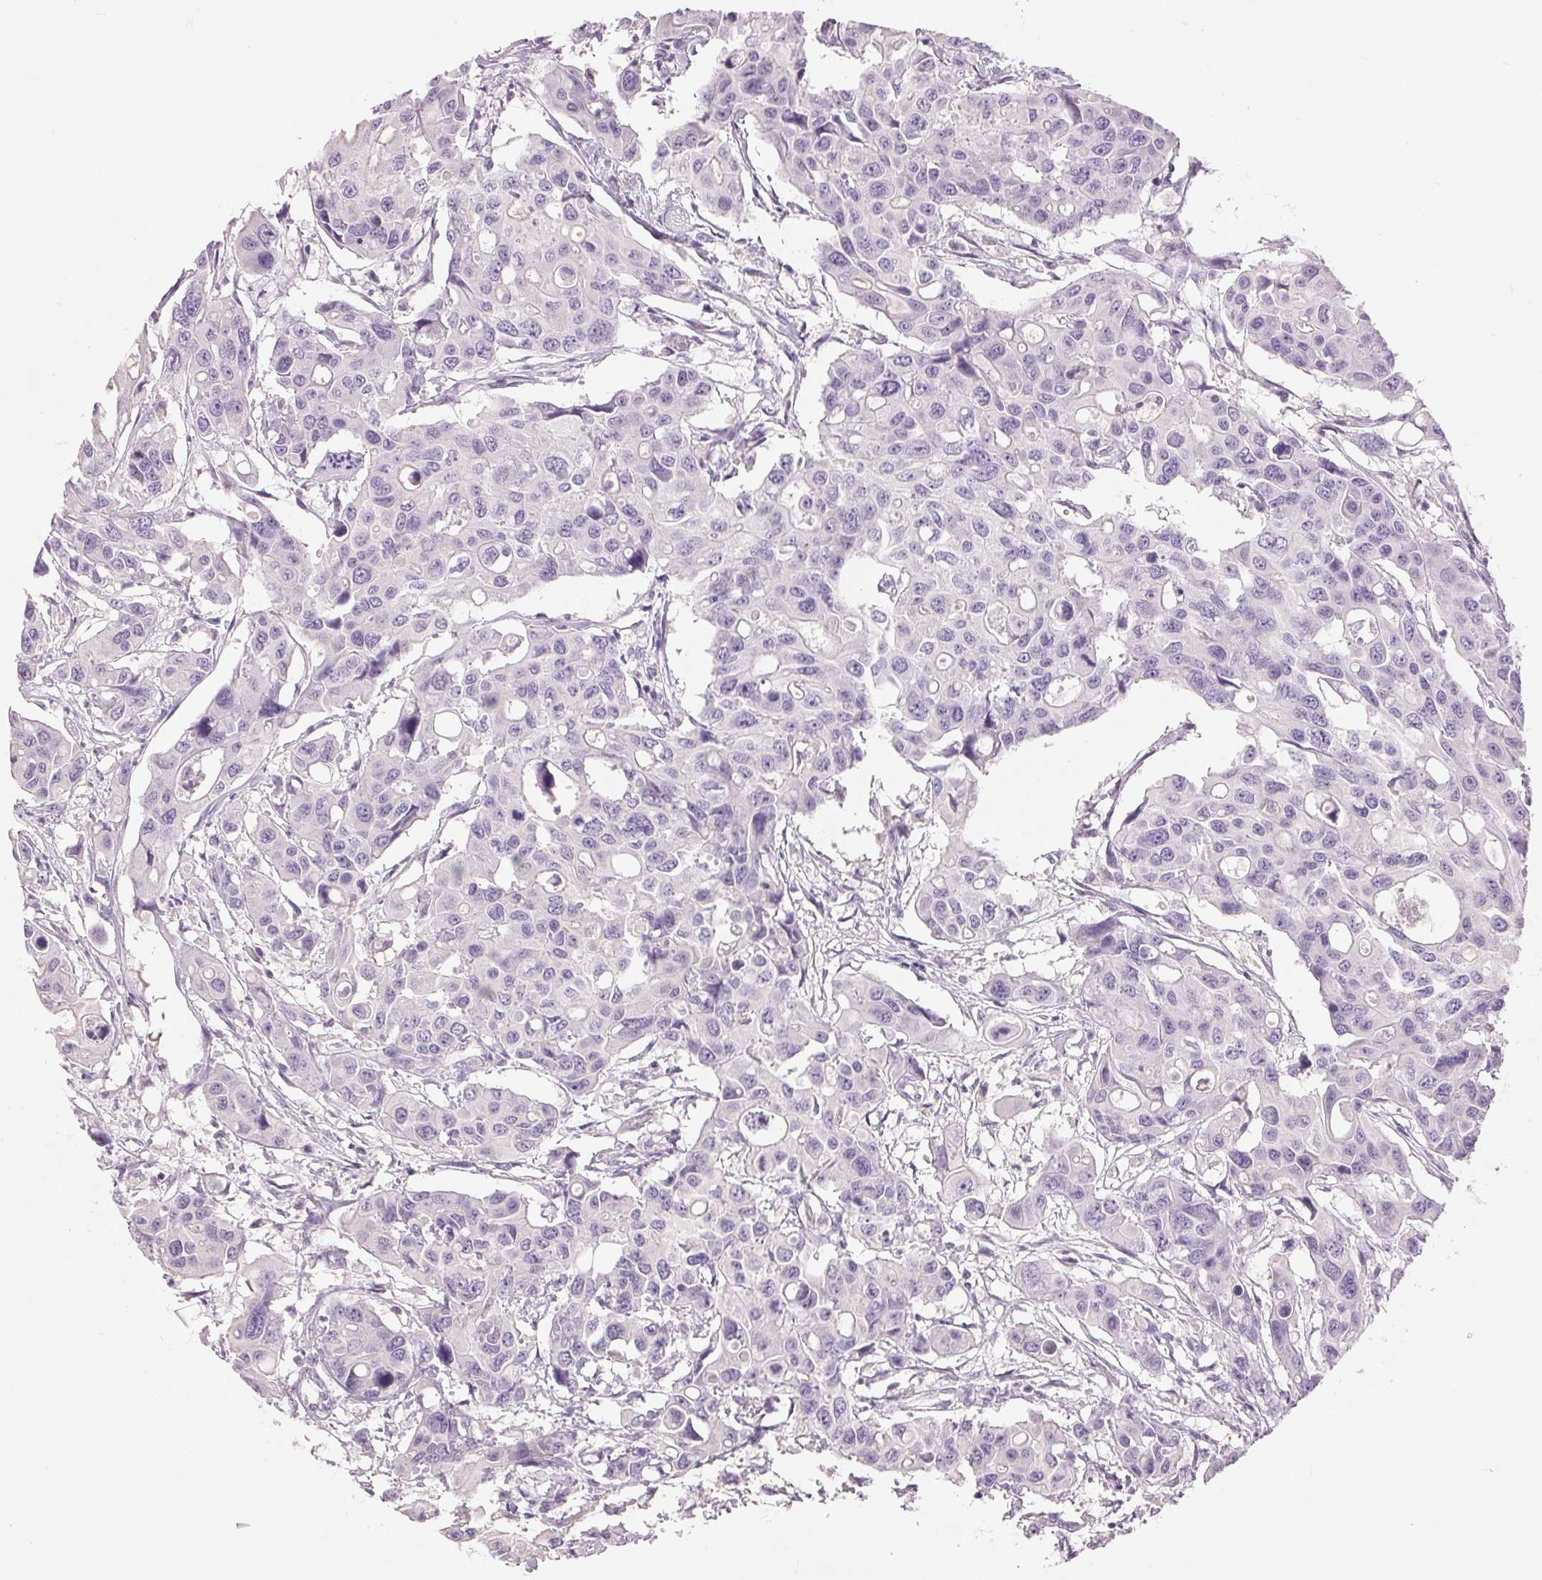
{"staining": {"intensity": "negative", "quantity": "none", "location": "none"}, "tissue": "colorectal cancer", "cell_type": "Tumor cells", "image_type": "cancer", "snomed": [{"axis": "morphology", "description": "Adenocarcinoma, NOS"}, {"axis": "topography", "description": "Colon"}], "caption": "This is a micrograph of IHC staining of colorectal cancer (adenocarcinoma), which shows no expression in tumor cells.", "gene": "FXYD4", "patient": {"sex": "male", "age": 77}}